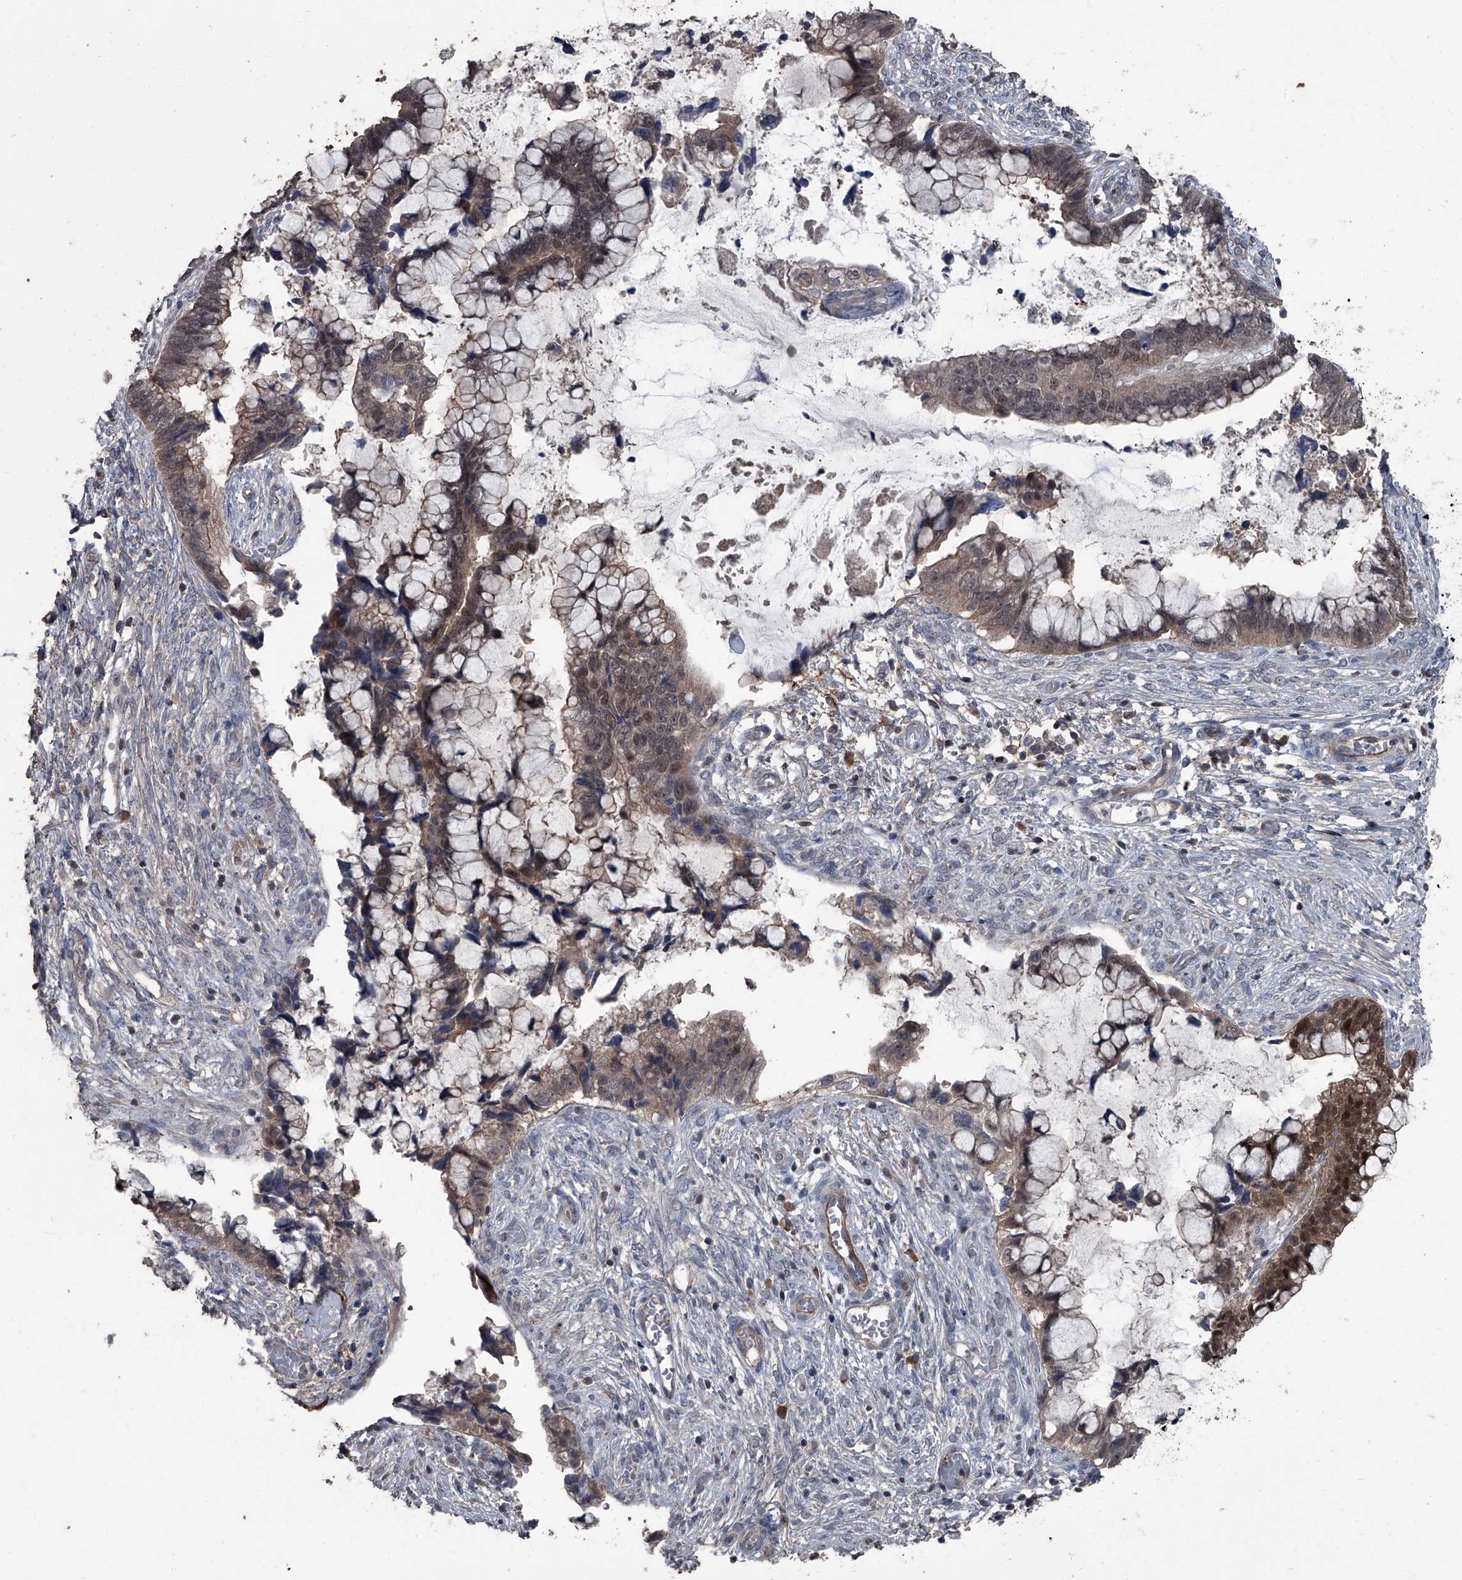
{"staining": {"intensity": "moderate", "quantity": "25%-75%", "location": "cytoplasmic/membranous,nuclear"}, "tissue": "cervical cancer", "cell_type": "Tumor cells", "image_type": "cancer", "snomed": [{"axis": "morphology", "description": "Adenocarcinoma, NOS"}, {"axis": "topography", "description": "Cervix"}], "caption": "A histopathology image of human cervical adenocarcinoma stained for a protein displays moderate cytoplasmic/membranous and nuclear brown staining in tumor cells.", "gene": "OARD1", "patient": {"sex": "female", "age": 44}}